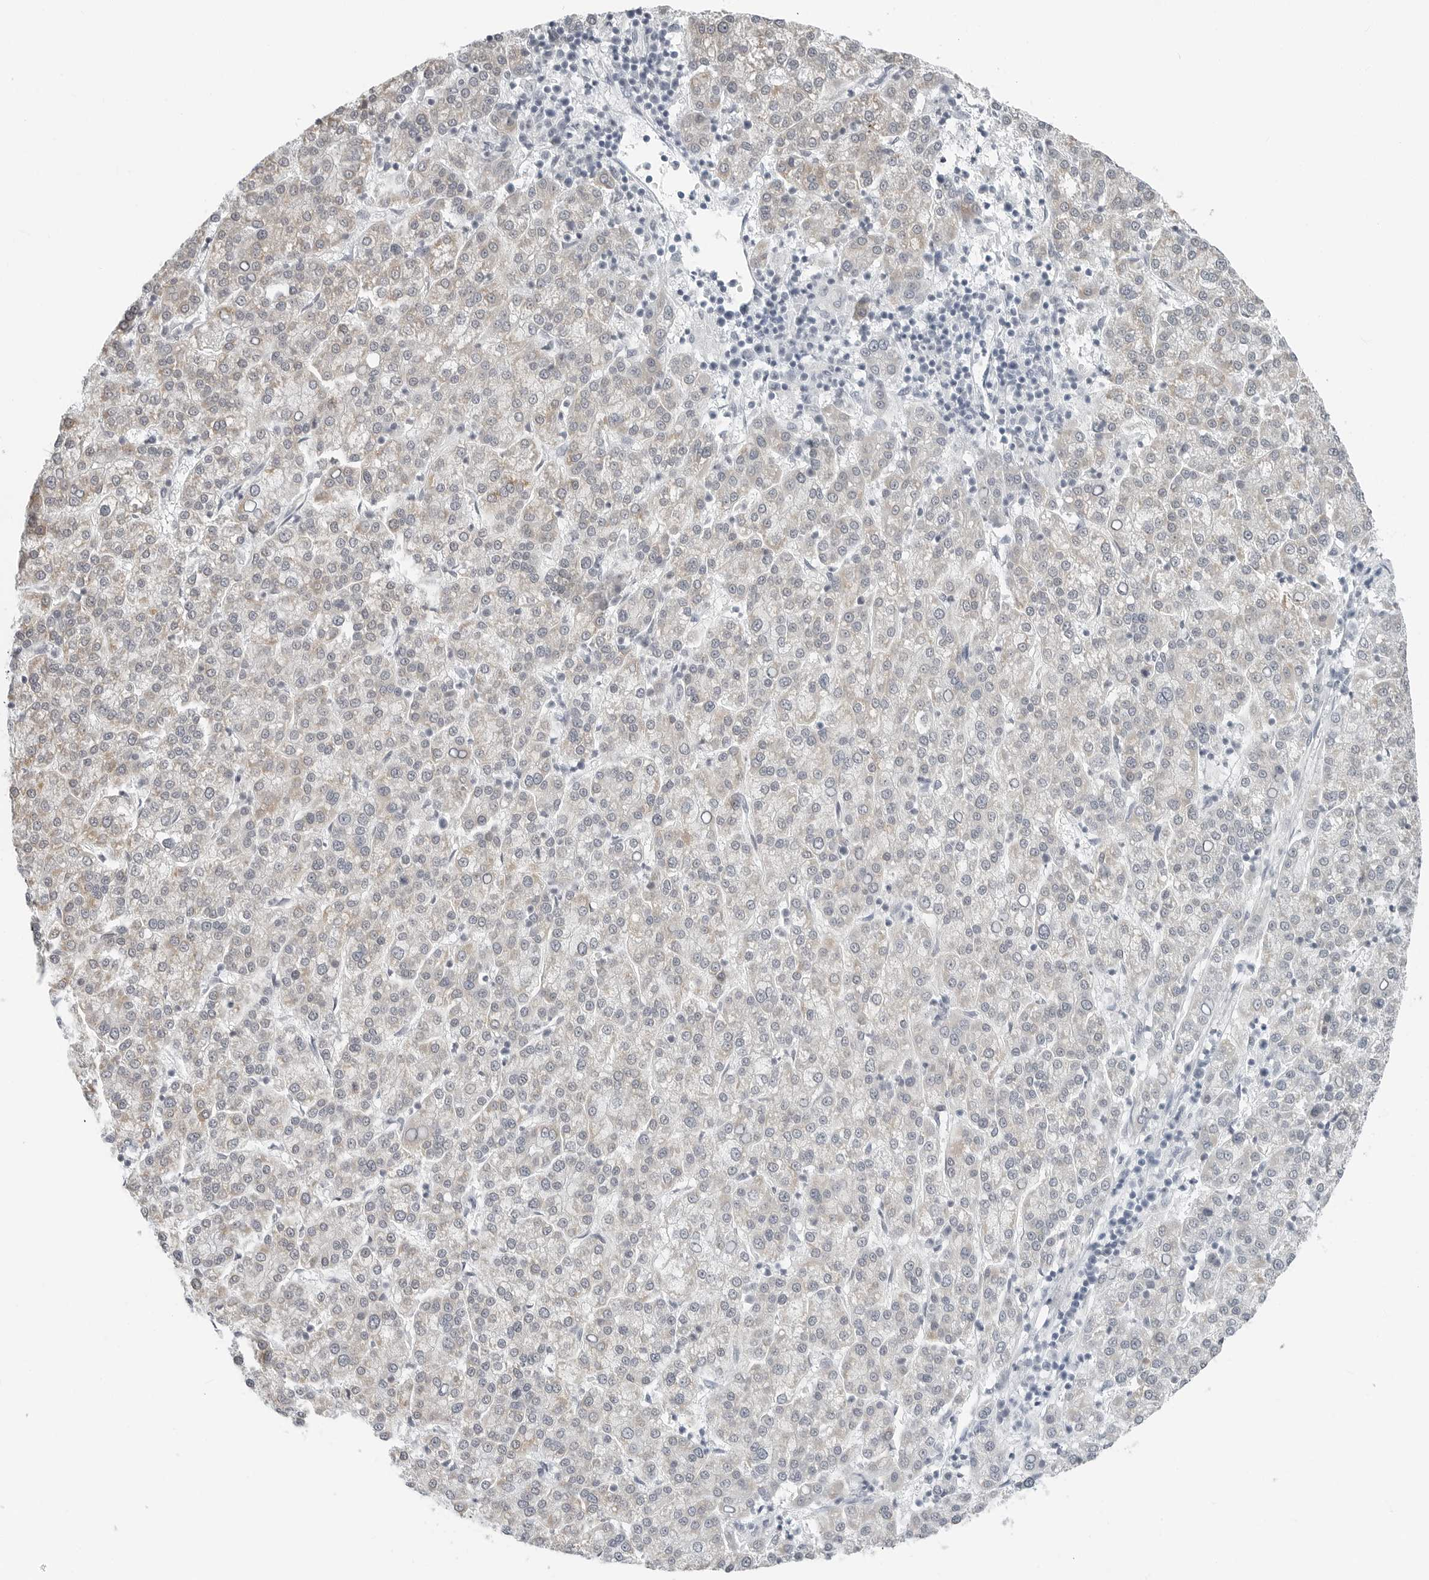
{"staining": {"intensity": "negative", "quantity": "none", "location": "none"}, "tissue": "liver cancer", "cell_type": "Tumor cells", "image_type": "cancer", "snomed": [{"axis": "morphology", "description": "Carcinoma, Hepatocellular, NOS"}, {"axis": "topography", "description": "Liver"}], "caption": "This image is of liver cancer stained with immunohistochemistry (IHC) to label a protein in brown with the nuclei are counter-stained blue. There is no expression in tumor cells.", "gene": "XIRP1", "patient": {"sex": "female", "age": 58}}